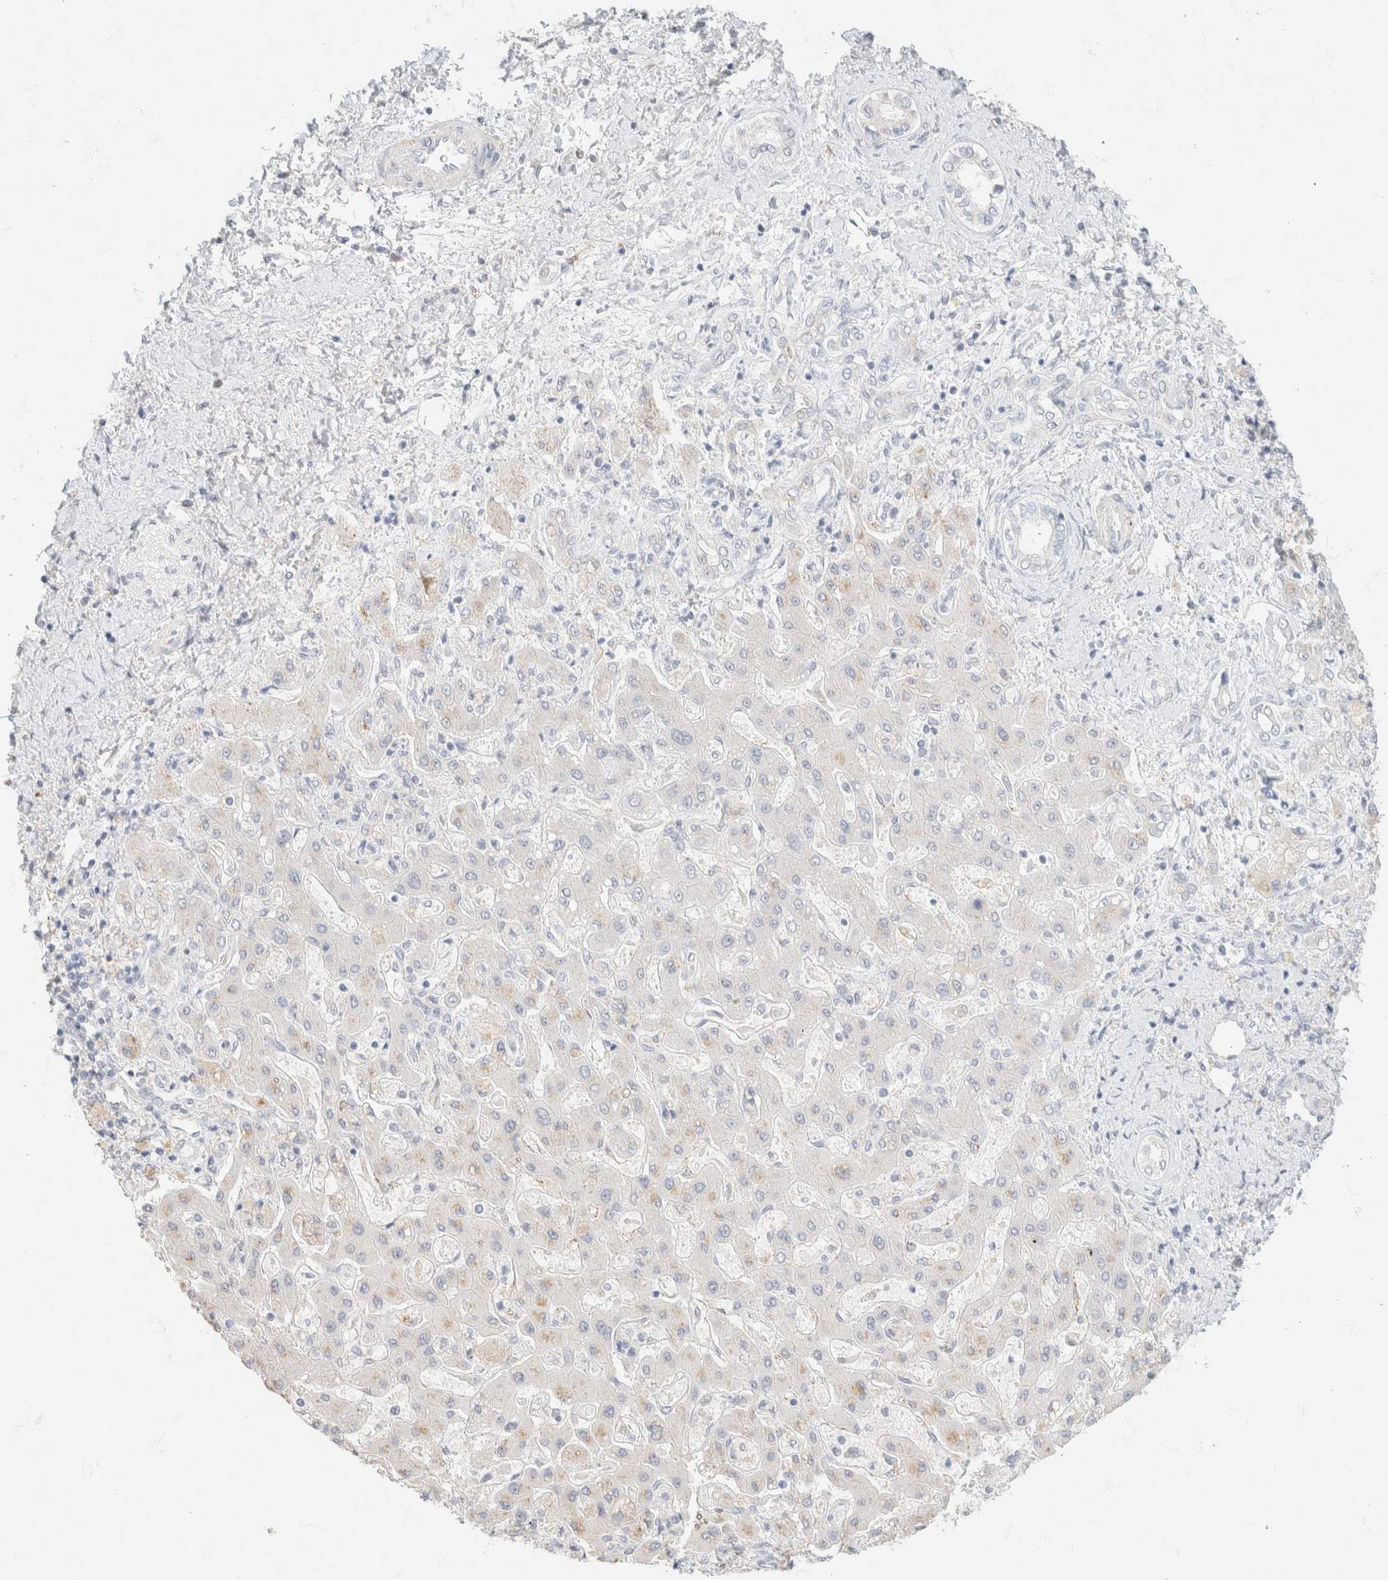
{"staining": {"intensity": "weak", "quantity": "<25%", "location": "cytoplasmic/membranous"}, "tissue": "liver cancer", "cell_type": "Tumor cells", "image_type": "cancer", "snomed": [{"axis": "morphology", "description": "Cholangiocarcinoma"}, {"axis": "topography", "description": "Liver"}], "caption": "A micrograph of human liver cancer is negative for staining in tumor cells. (DAB immunohistochemistry (IHC) visualized using brightfield microscopy, high magnification).", "gene": "CA12", "patient": {"sex": "male", "age": 50}}